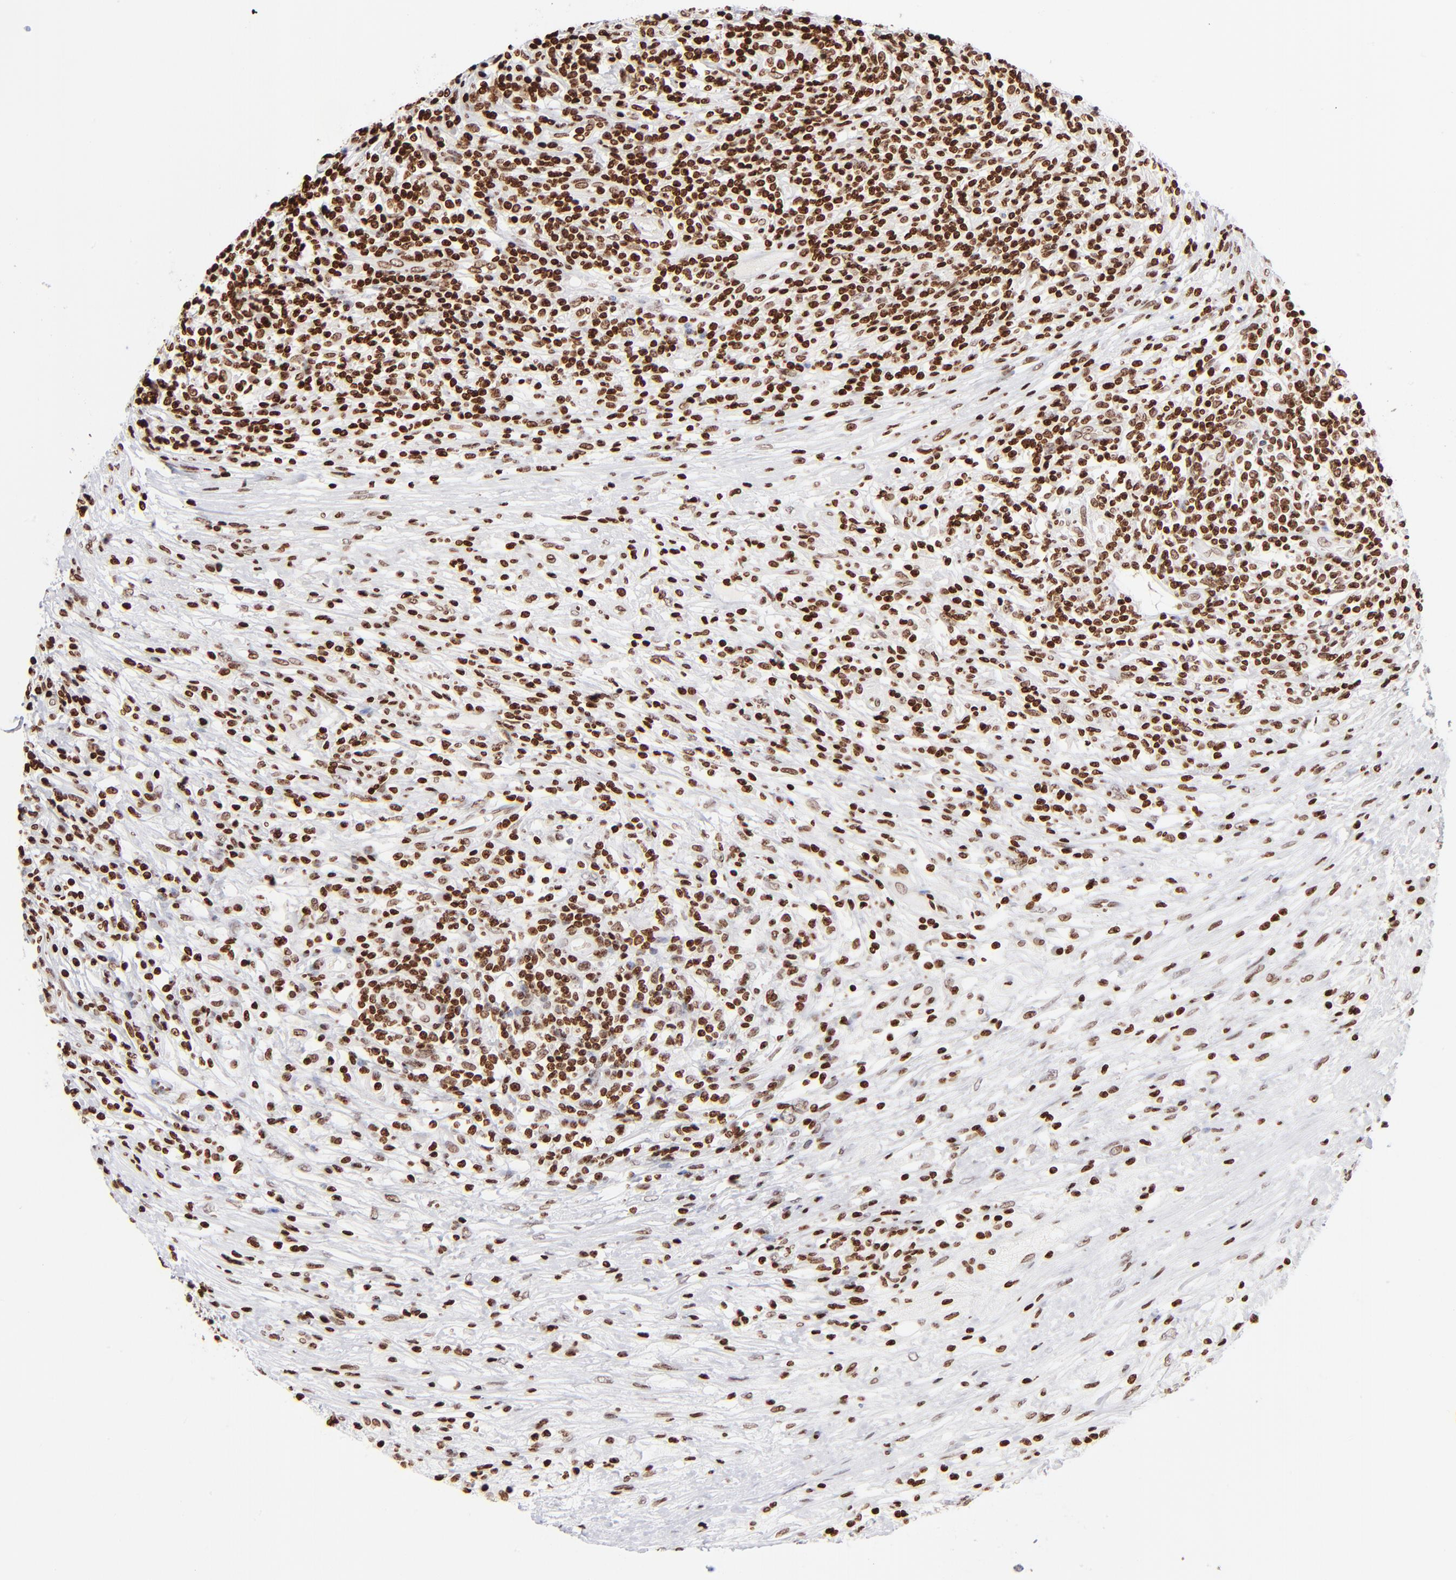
{"staining": {"intensity": "strong", "quantity": ">75%", "location": "nuclear"}, "tissue": "lymphoma", "cell_type": "Tumor cells", "image_type": "cancer", "snomed": [{"axis": "morphology", "description": "Malignant lymphoma, non-Hodgkin's type, High grade"}, {"axis": "topography", "description": "Lymph node"}], "caption": "High-grade malignant lymphoma, non-Hodgkin's type was stained to show a protein in brown. There is high levels of strong nuclear staining in about >75% of tumor cells.", "gene": "RTL4", "patient": {"sex": "female", "age": 84}}